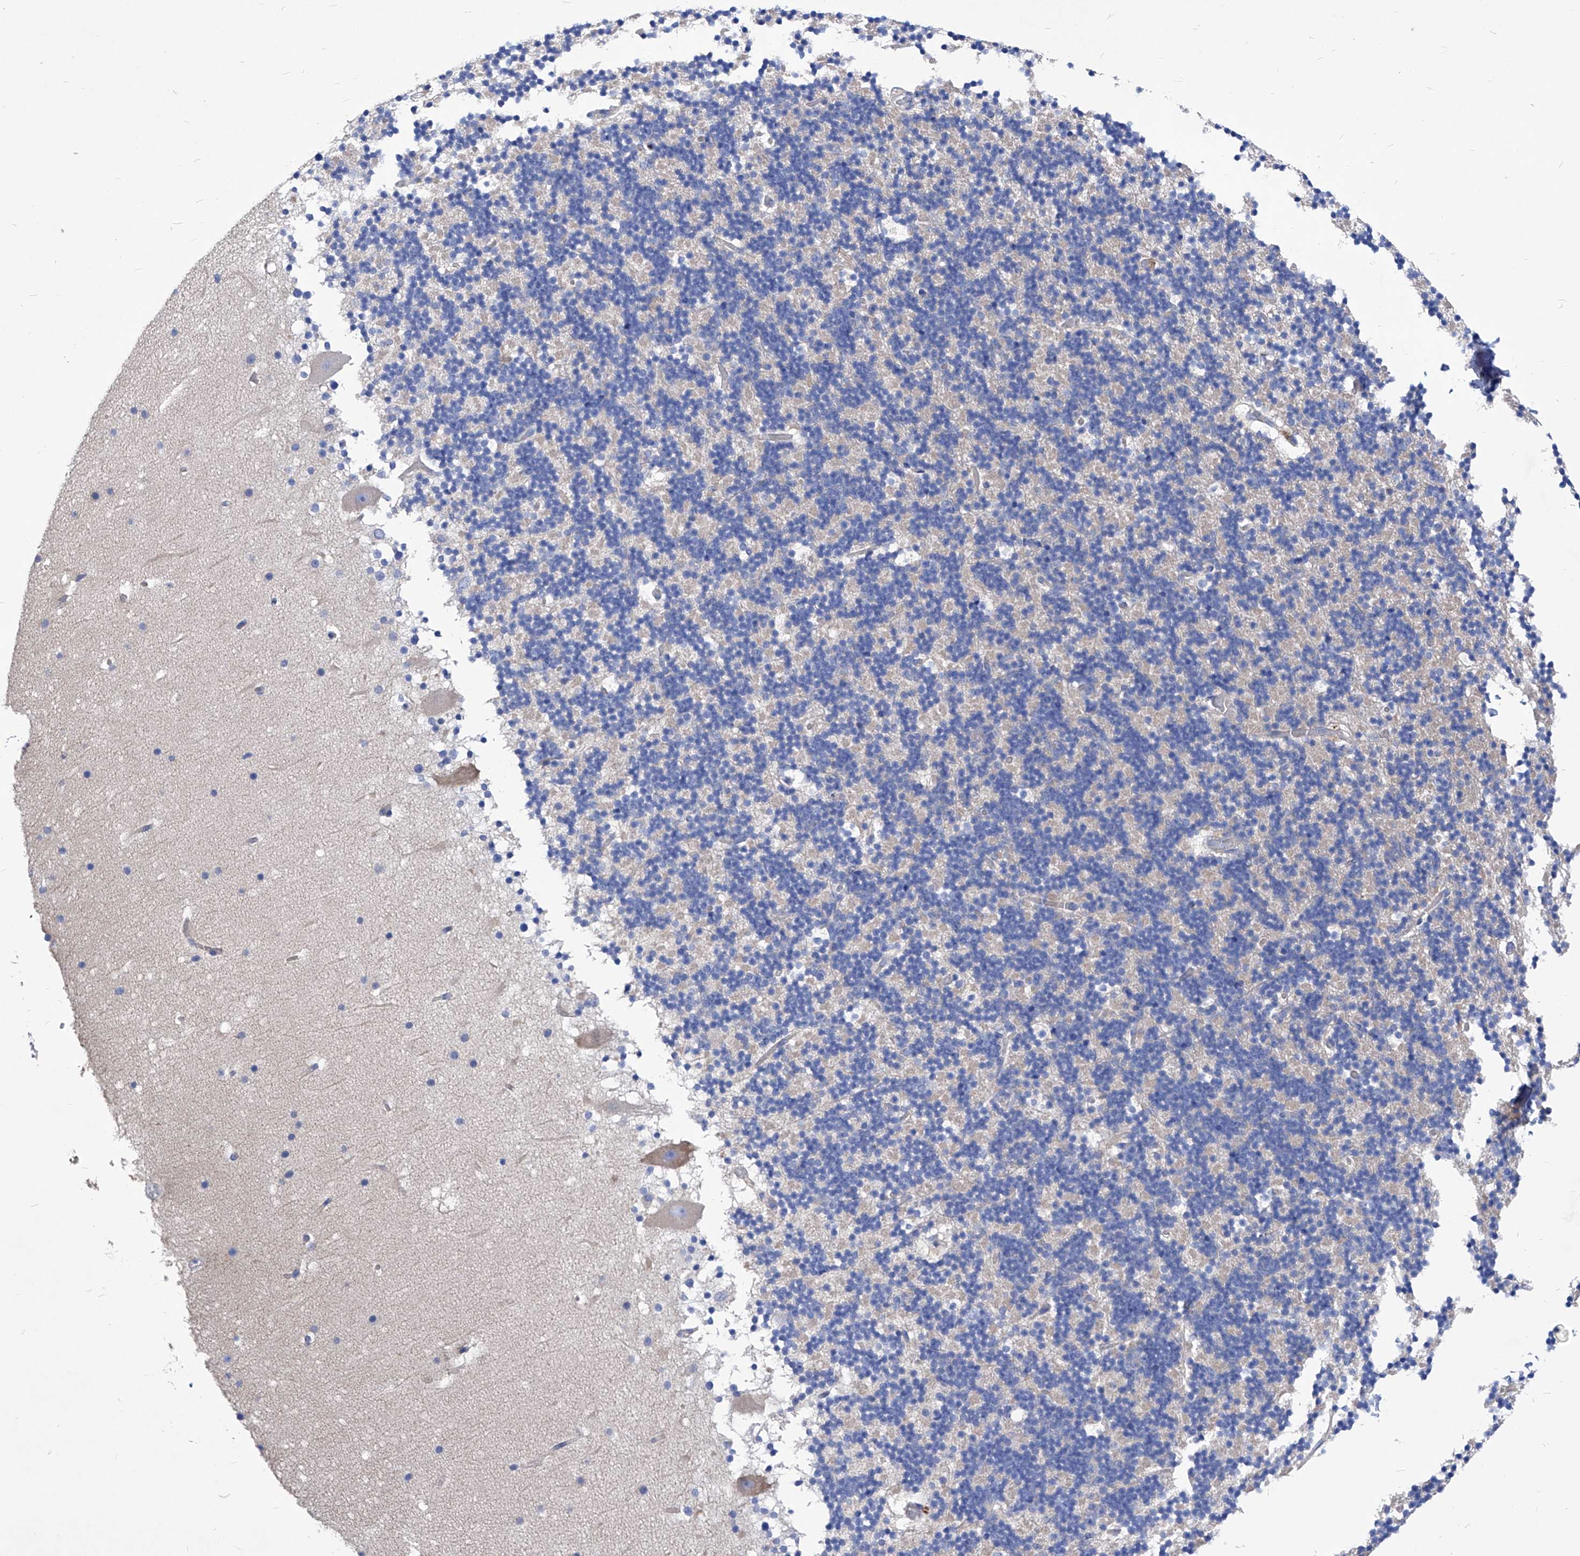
{"staining": {"intensity": "negative", "quantity": "none", "location": "none"}, "tissue": "cerebellum", "cell_type": "Cells in granular layer", "image_type": "normal", "snomed": [{"axis": "morphology", "description": "Normal tissue, NOS"}, {"axis": "topography", "description": "Cerebellum"}], "caption": "This is a micrograph of immunohistochemistry staining of unremarkable cerebellum, which shows no staining in cells in granular layer. (DAB immunohistochemistry with hematoxylin counter stain).", "gene": "XPNPEP1", "patient": {"sex": "male", "age": 57}}